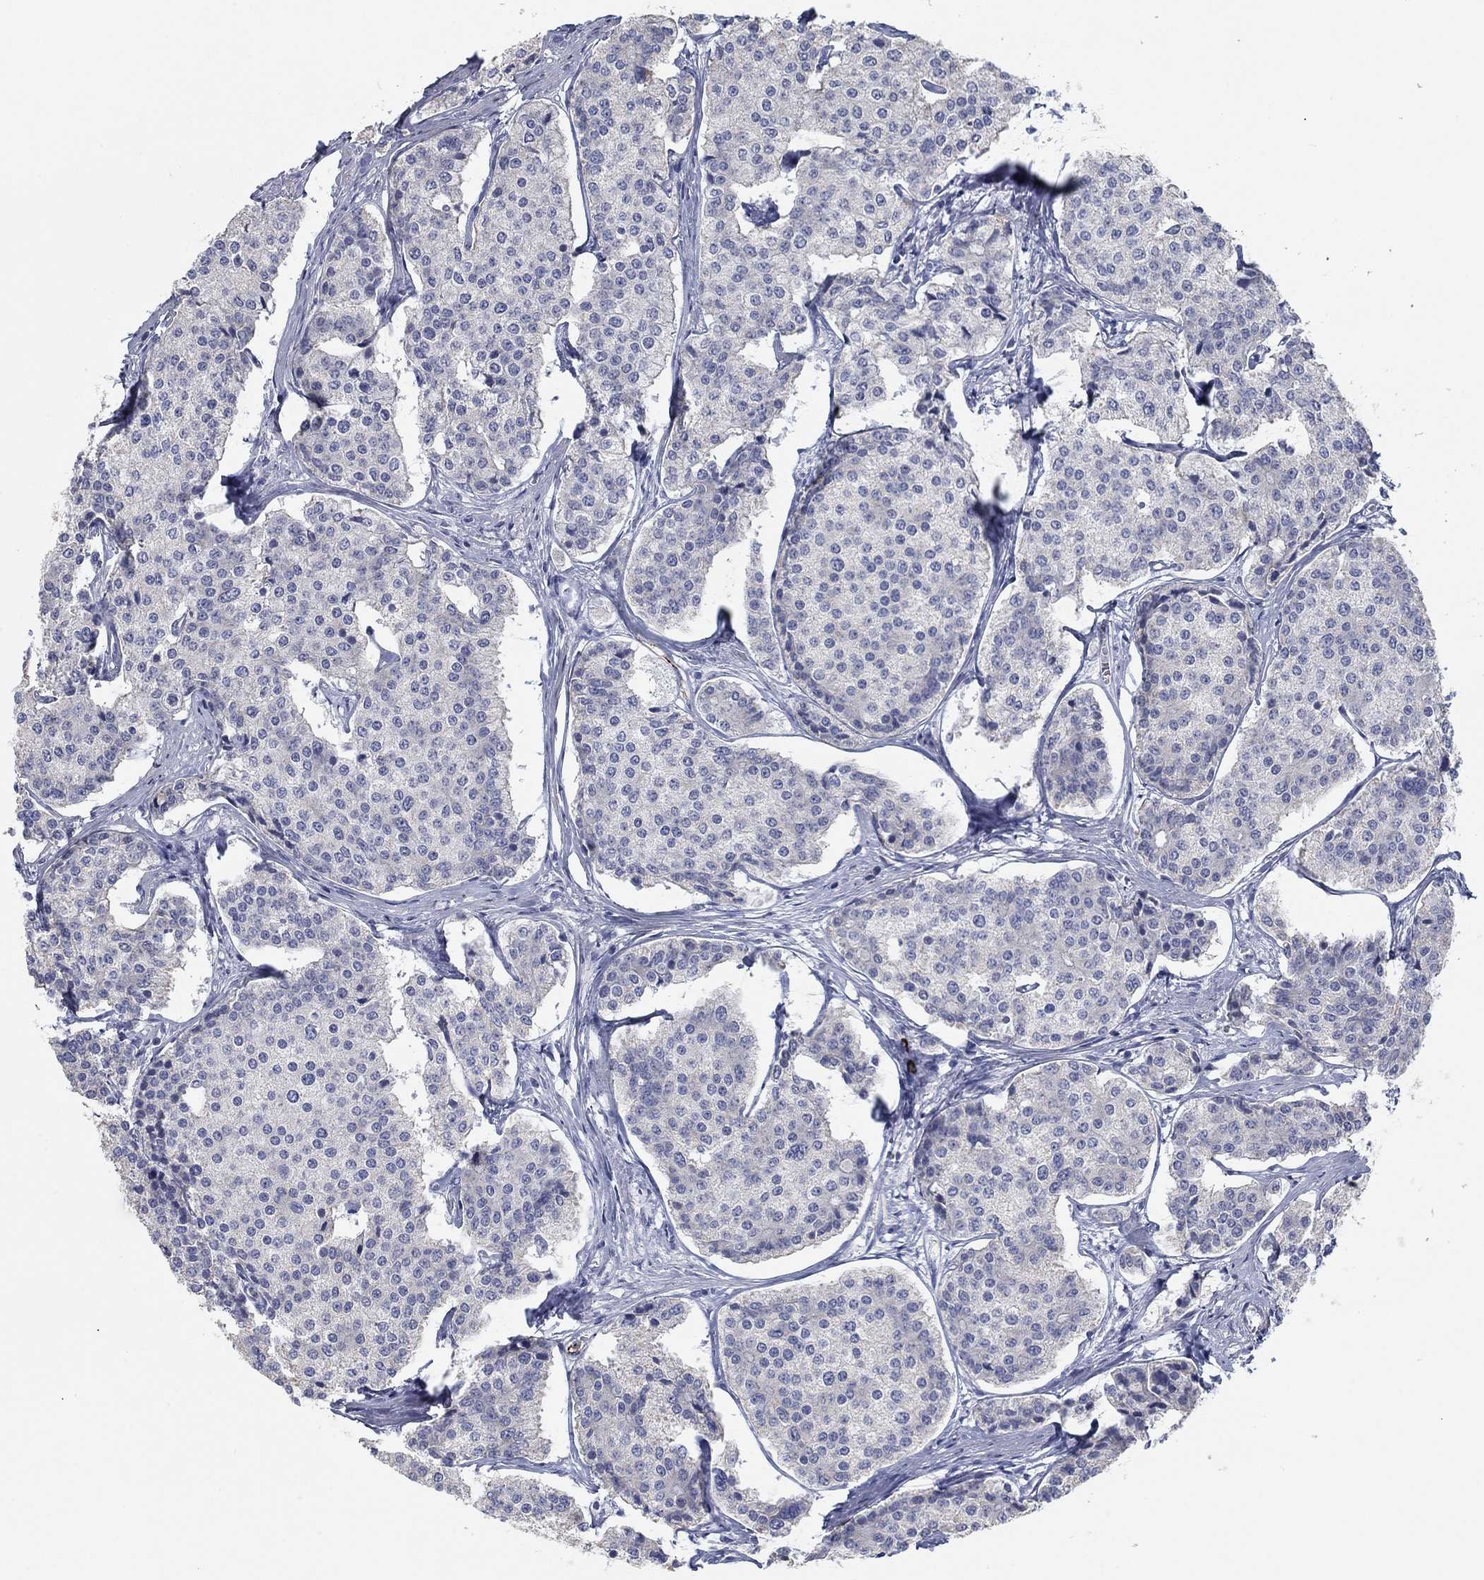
{"staining": {"intensity": "negative", "quantity": "none", "location": "none"}, "tissue": "carcinoid", "cell_type": "Tumor cells", "image_type": "cancer", "snomed": [{"axis": "morphology", "description": "Carcinoid, malignant, NOS"}, {"axis": "topography", "description": "Small intestine"}], "caption": "Tumor cells show no significant protein staining in carcinoid (malignant).", "gene": "APOC3", "patient": {"sex": "female", "age": 65}}